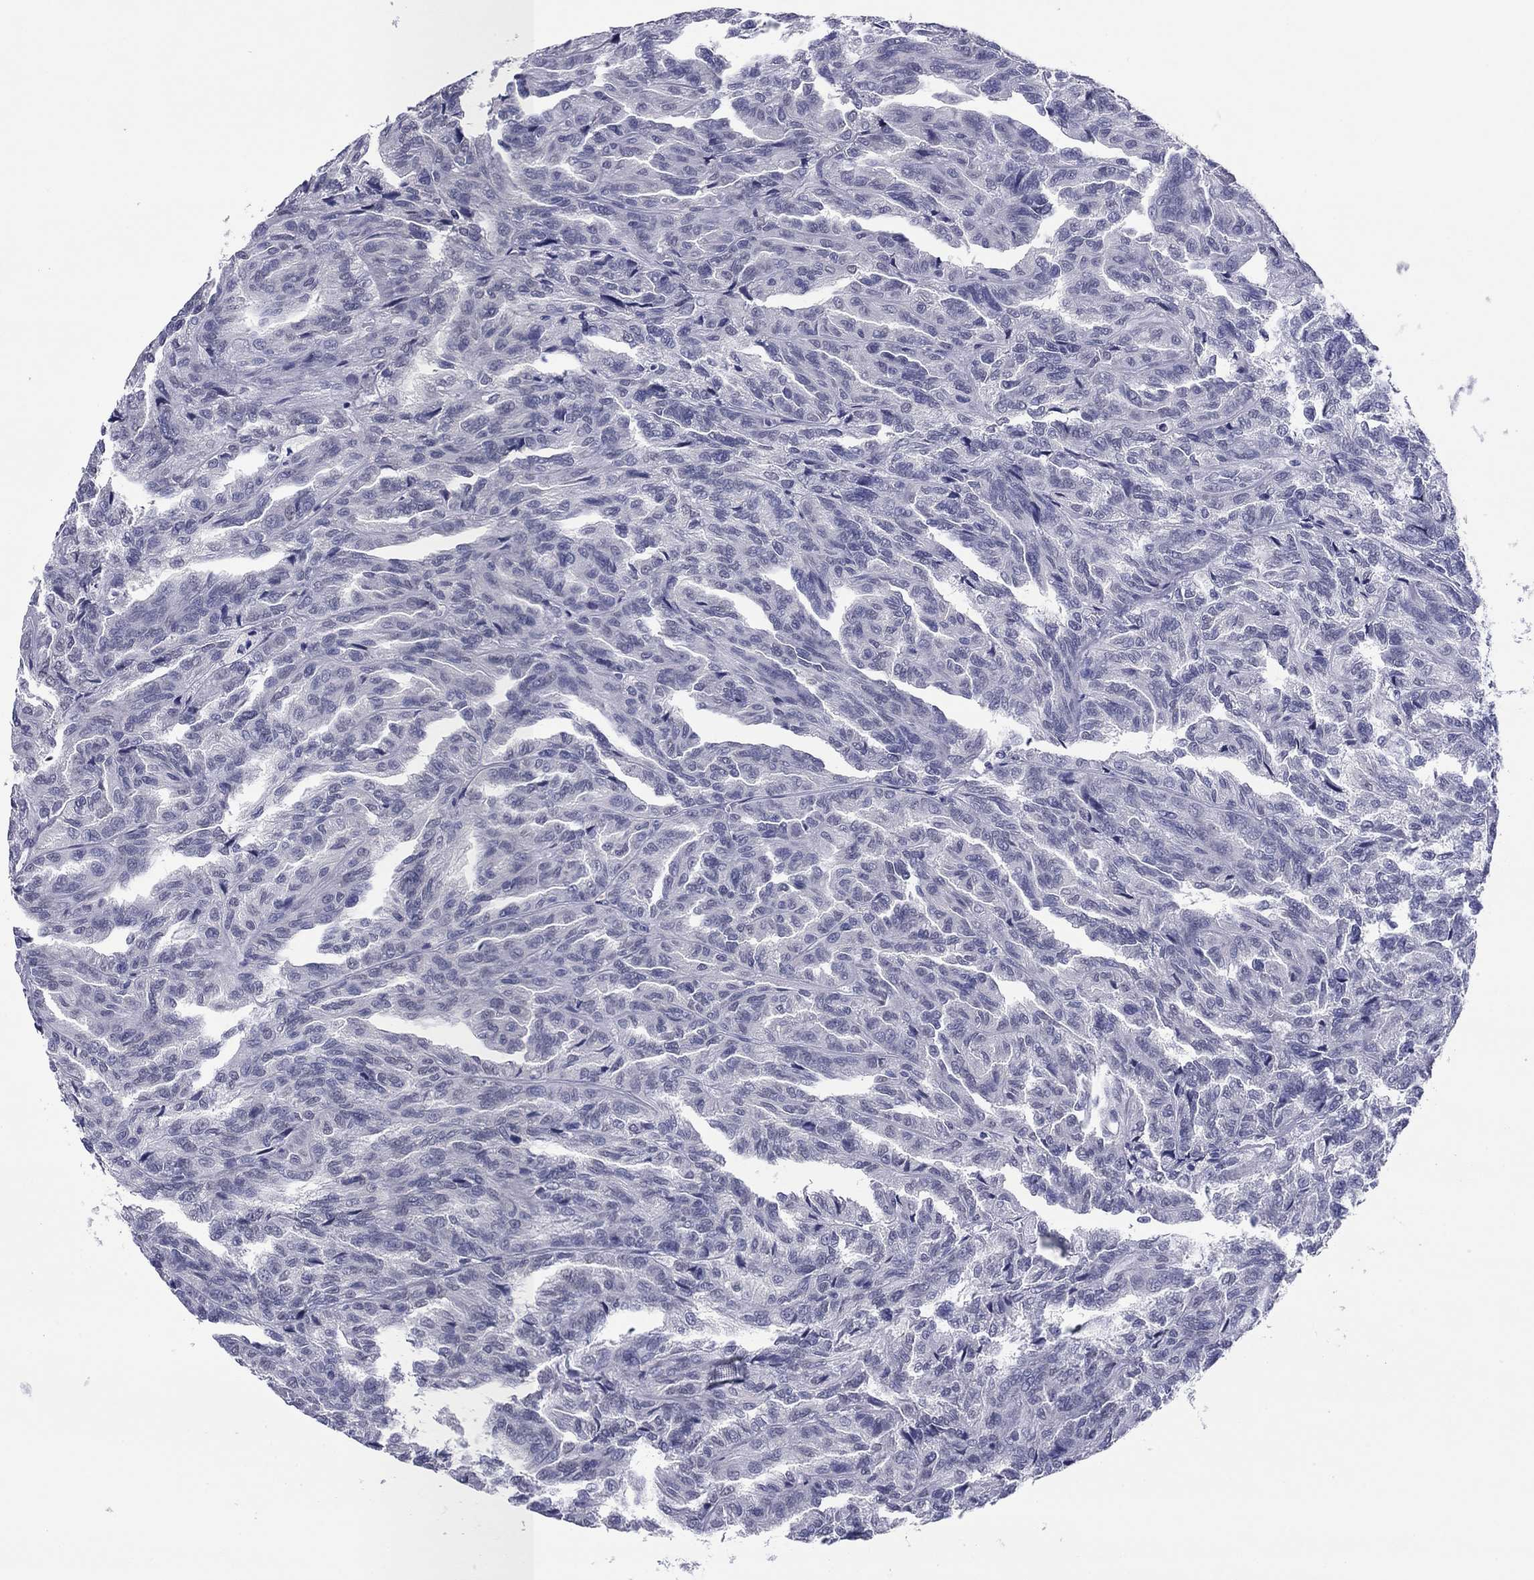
{"staining": {"intensity": "negative", "quantity": "none", "location": "none"}, "tissue": "renal cancer", "cell_type": "Tumor cells", "image_type": "cancer", "snomed": [{"axis": "morphology", "description": "Adenocarcinoma, NOS"}, {"axis": "topography", "description": "Kidney"}], "caption": "This is an immunohistochemistry (IHC) image of renal adenocarcinoma. There is no positivity in tumor cells.", "gene": "HAO1", "patient": {"sex": "male", "age": 79}}